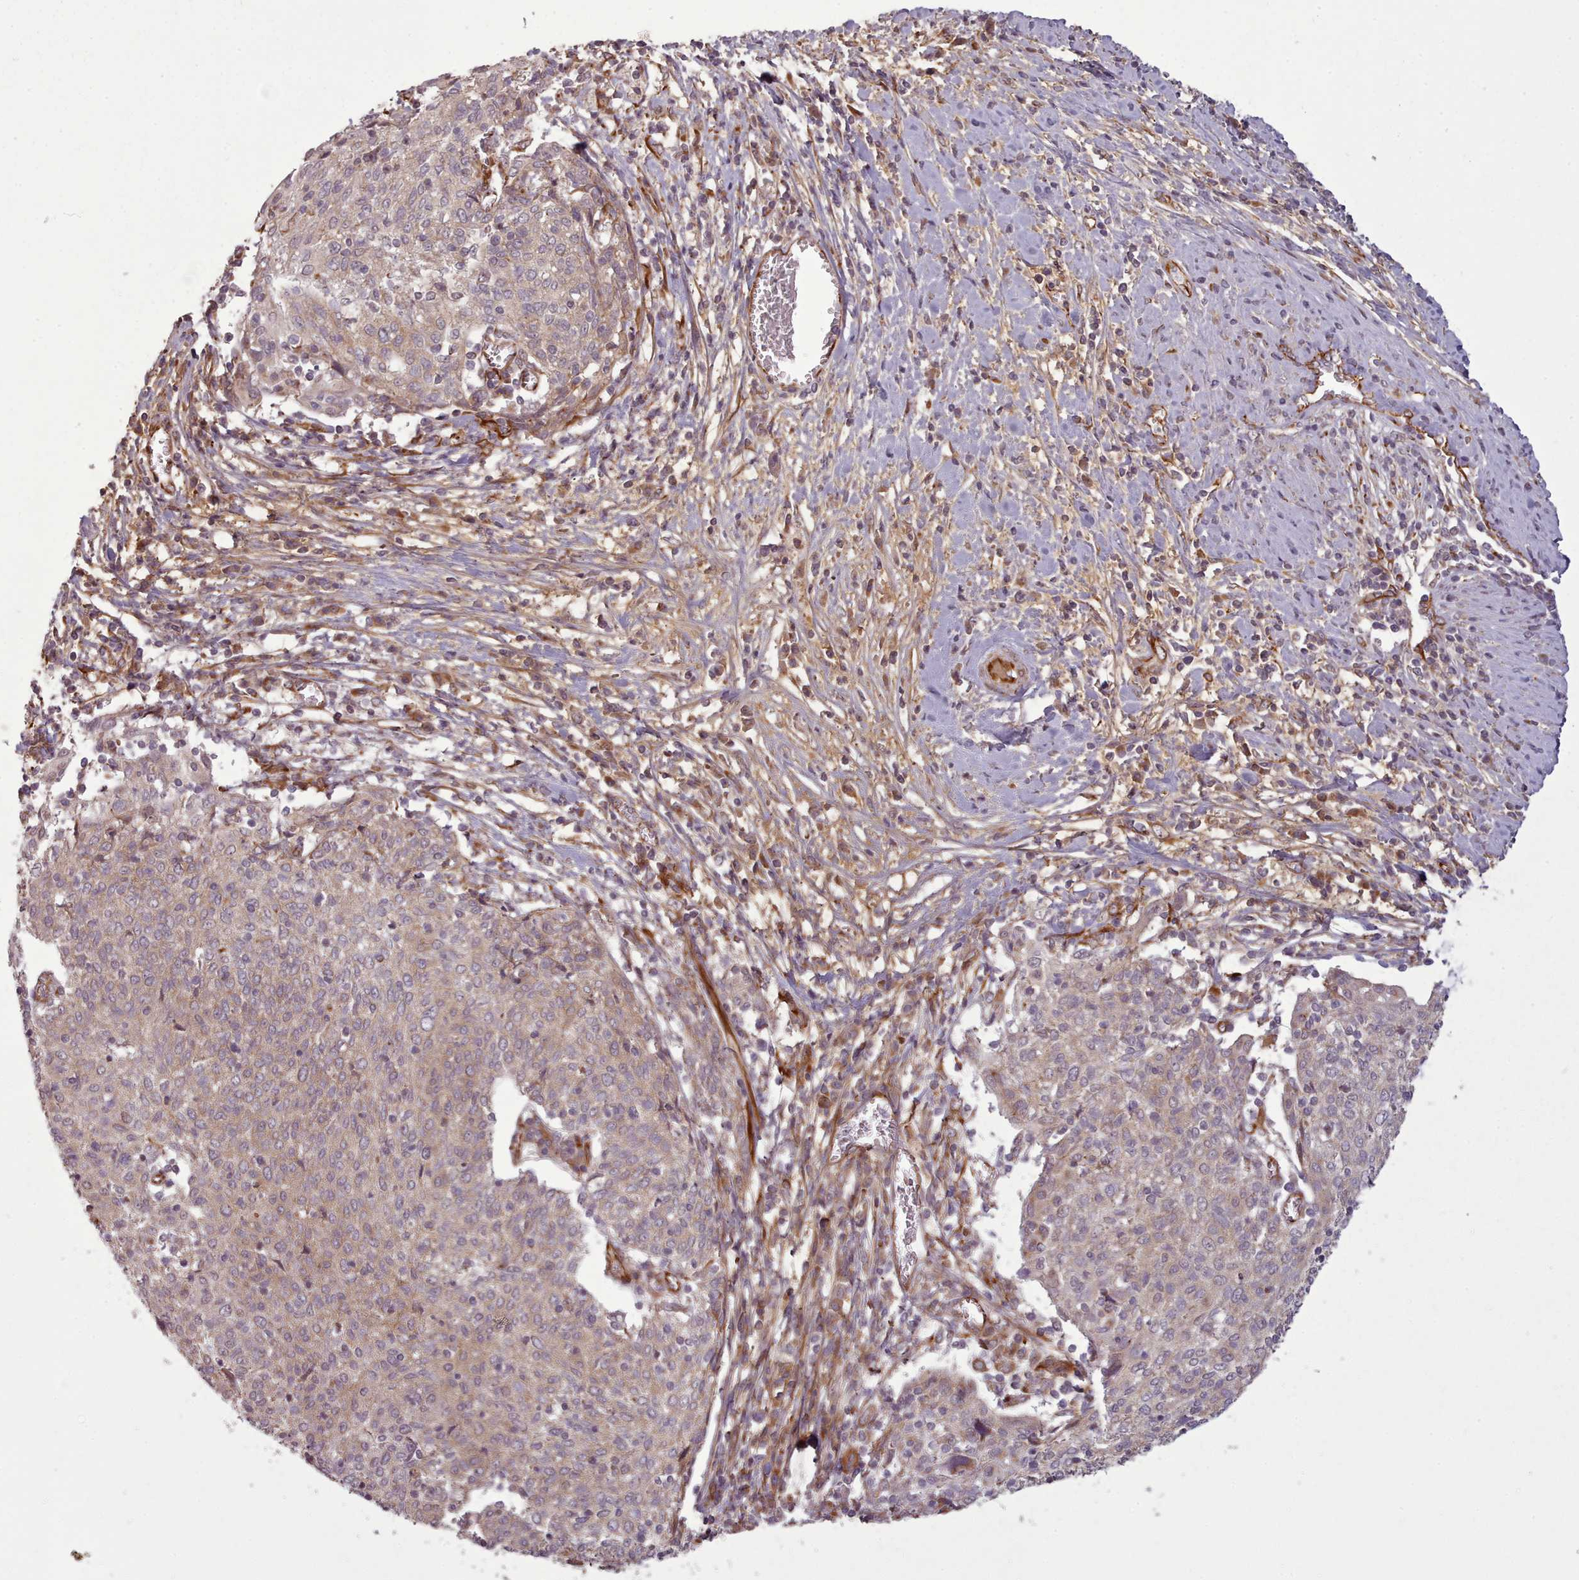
{"staining": {"intensity": "weak", "quantity": ">75%", "location": "cytoplasmic/membranous"}, "tissue": "cervical cancer", "cell_type": "Tumor cells", "image_type": "cancer", "snomed": [{"axis": "morphology", "description": "Squamous cell carcinoma, NOS"}, {"axis": "topography", "description": "Cervix"}], "caption": "The image reveals staining of cervical cancer, revealing weak cytoplasmic/membranous protein staining (brown color) within tumor cells.", "gene": "GBGT1", "patient": {"sex": "female", "age": 52}}